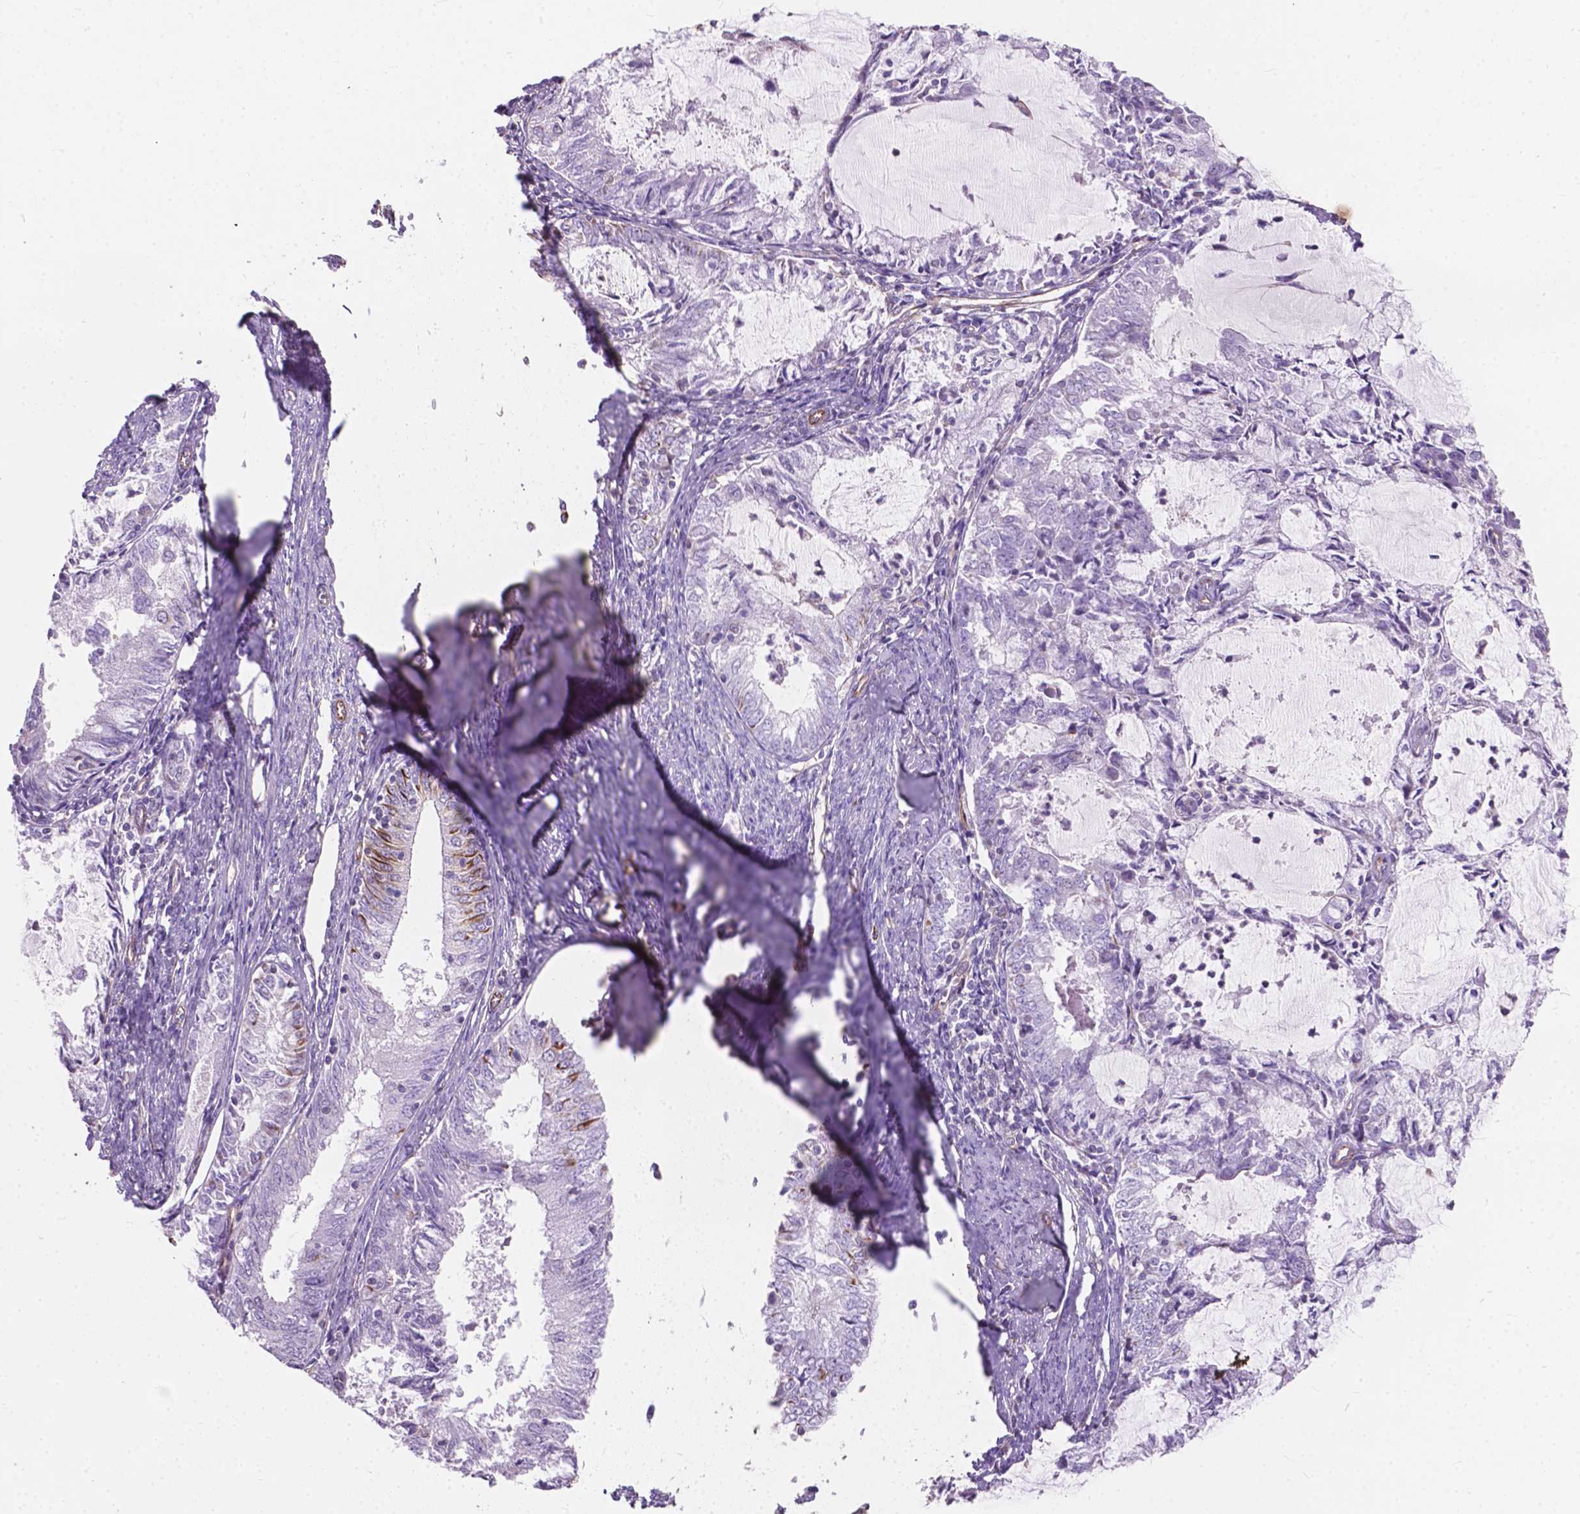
{"staining": {"intensity": "negative", "quantity": "none", "location": "none"}, "tissue": "endometrial cancer", "cell_type": "Tumor cells", "image_type": "cancer", "snomed": [{"axis": "morphology", "description": "Adenocarcinoma, NOS"}, {"axis": "topography", "description": "Endometrium"}], "caption": "Immunohistochemical staining of endometrial cancer (adenocarcinoma) reveals no significant positivity in tumor cells. (Brightfield microscopy of DAB (3,3'-diaminobenzidine) immunohistochemistry (IHC) at high magnification).", "gene": "AMOT", "patient": {"sex": "female", "age": 57}}